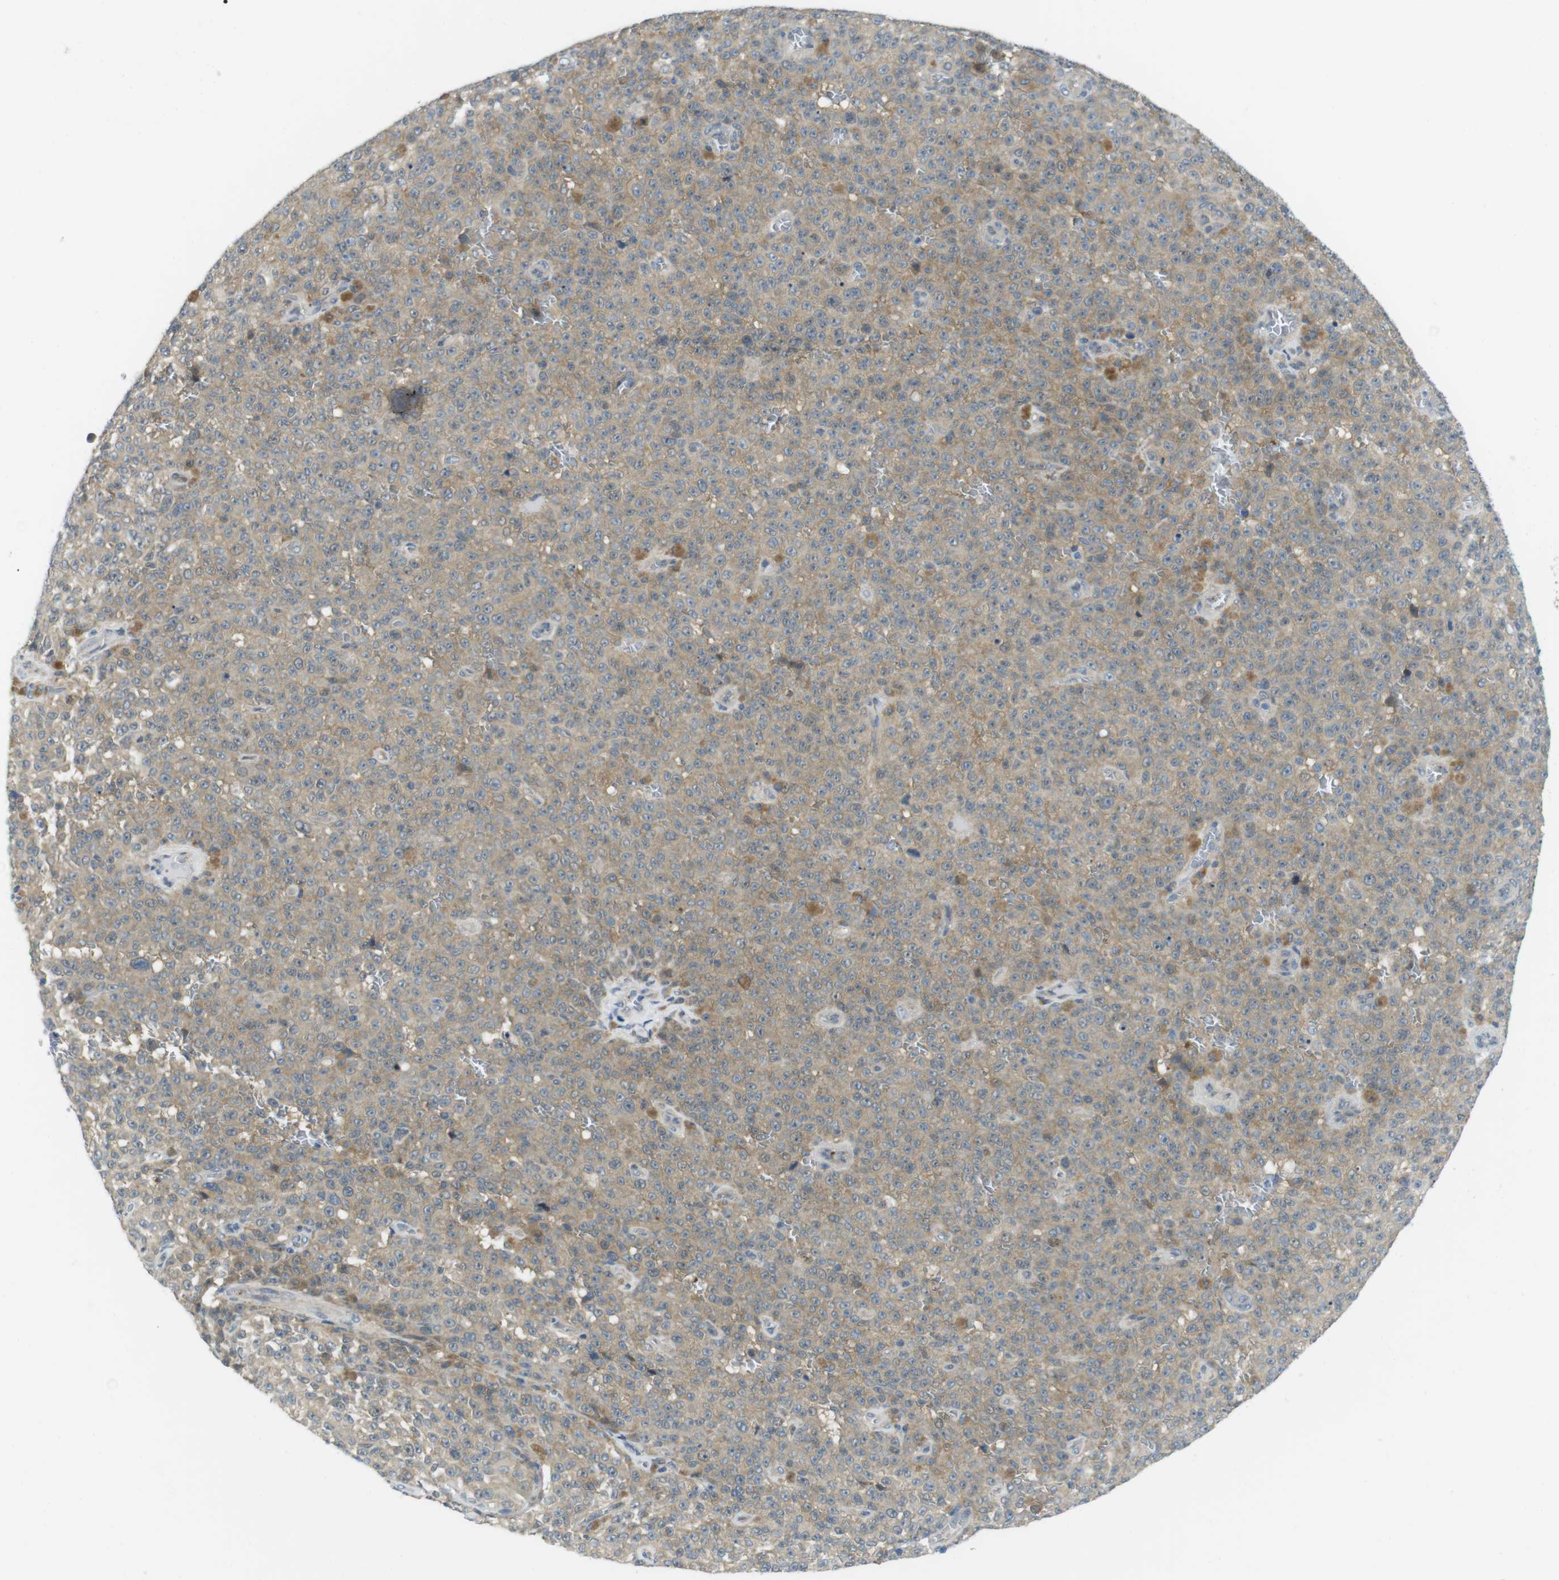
{"staining": {"intensity": "weak", "quantity": ">75%", "location": "cytoplasmic/membranous"}, "tissue": "melanoma", "cell_type": "Tumor cells", "image_type": "cancer", "snomed": [{"axis": "morphology", "description": "Malignant melanoma, NOS"}, {"axis": "topography", "description": "Skin"}], "caption": "An immunohistochemistry (IHC) image of tumor tissue is shown. Protein staining in brown shows weak cytoplasmic/membranous positivity in melanoma within tumor cells.", "gene": "CASP2", "patient": {"sex": "female", "age": 82}}